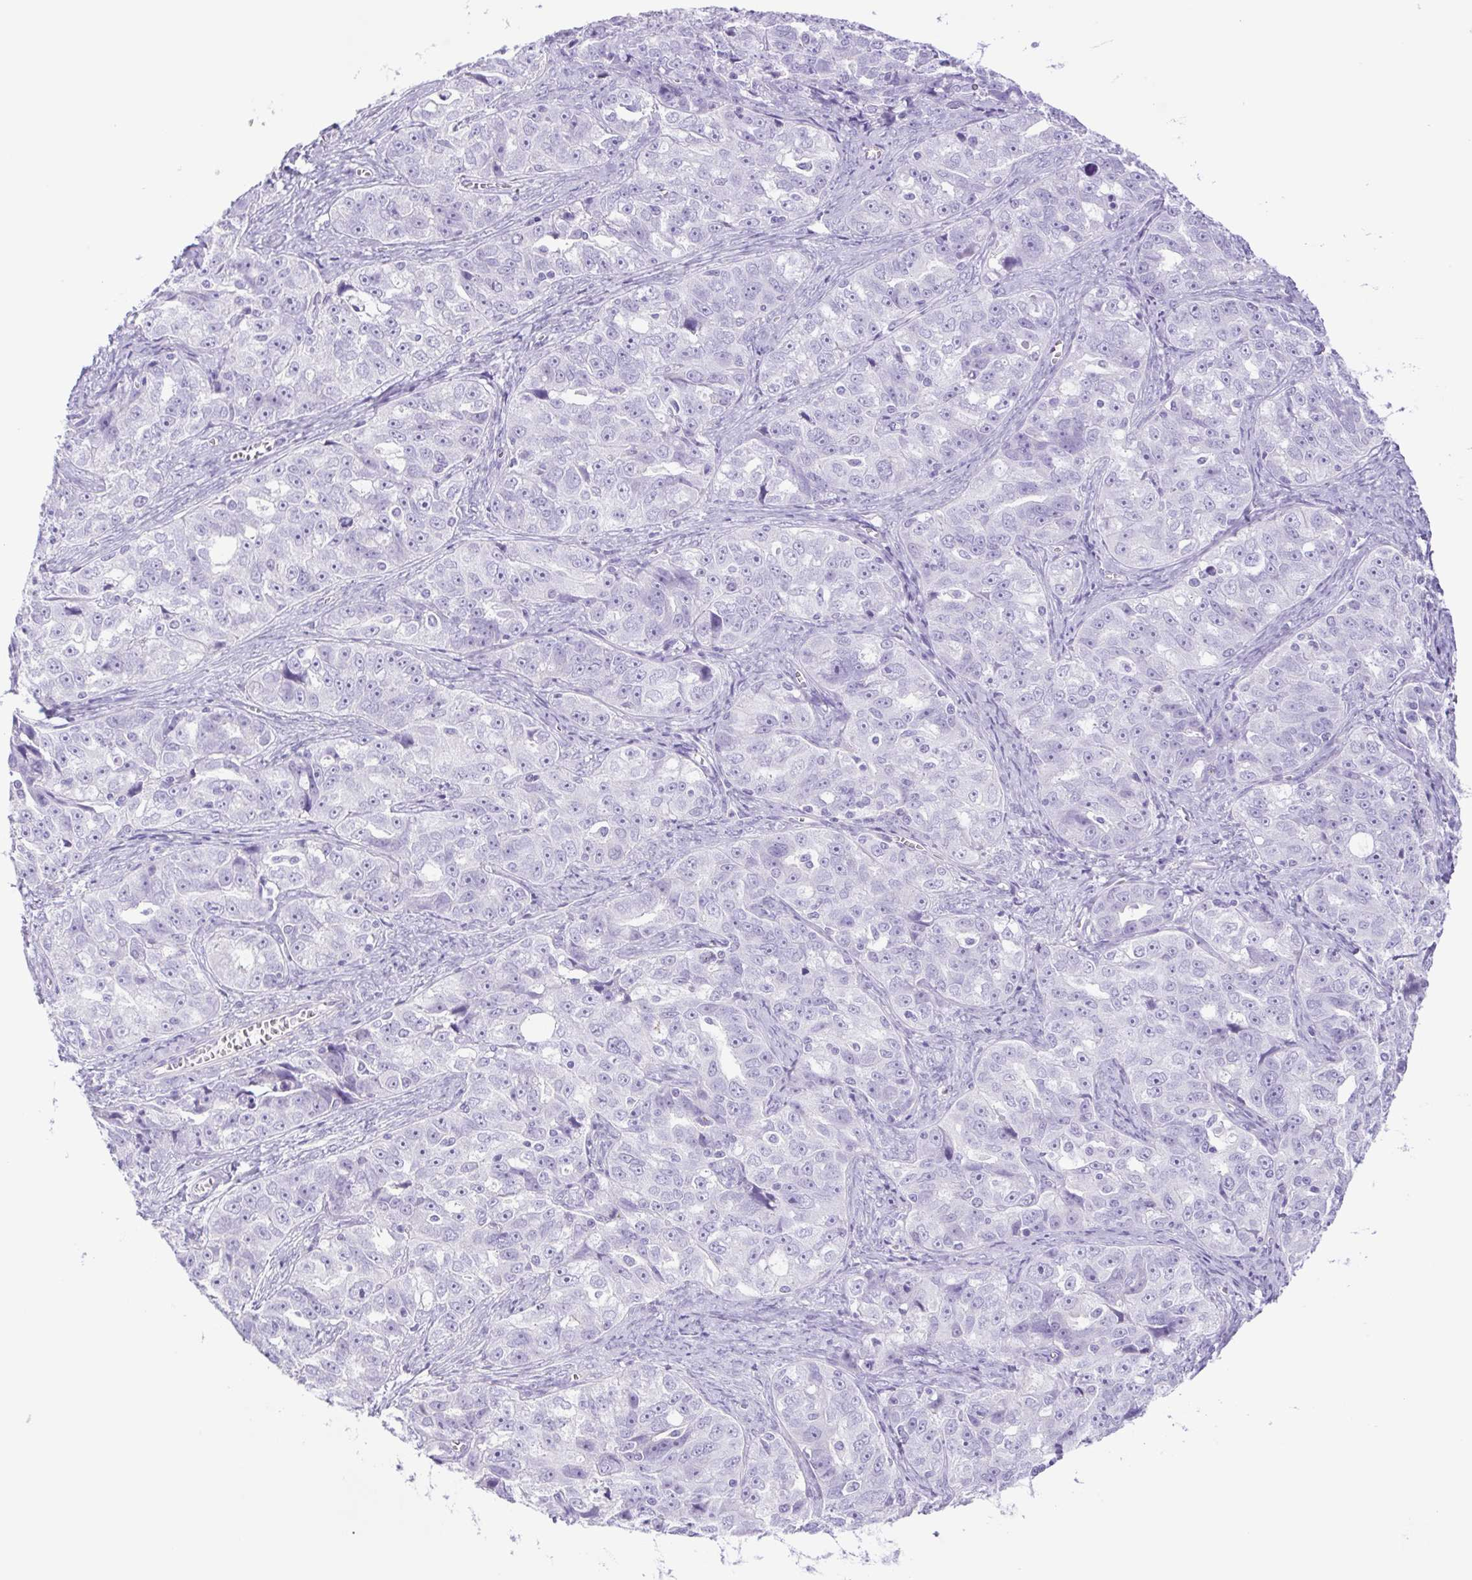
{"staining": {"intensity": "negative", "quantity": "none", "location": "none"}, "tissue": "ovarian cancer", "cell_type": "Tumor cells", "image_type": "cancer", "snomed": [{"axis": "morphology", "description": "Cystadenocarcinoma, serous, NOS"}, {"axis": "topography", "description": "Ovary"}], "caption": "An image of ovarian cancer (serous cystadenocarcinoma) stained for a protein reveals no brown staining in tumor cells. Nuclei are stained in blue.", "gene": "CDSN", "patient": {"sex": "female", "age": 51}}